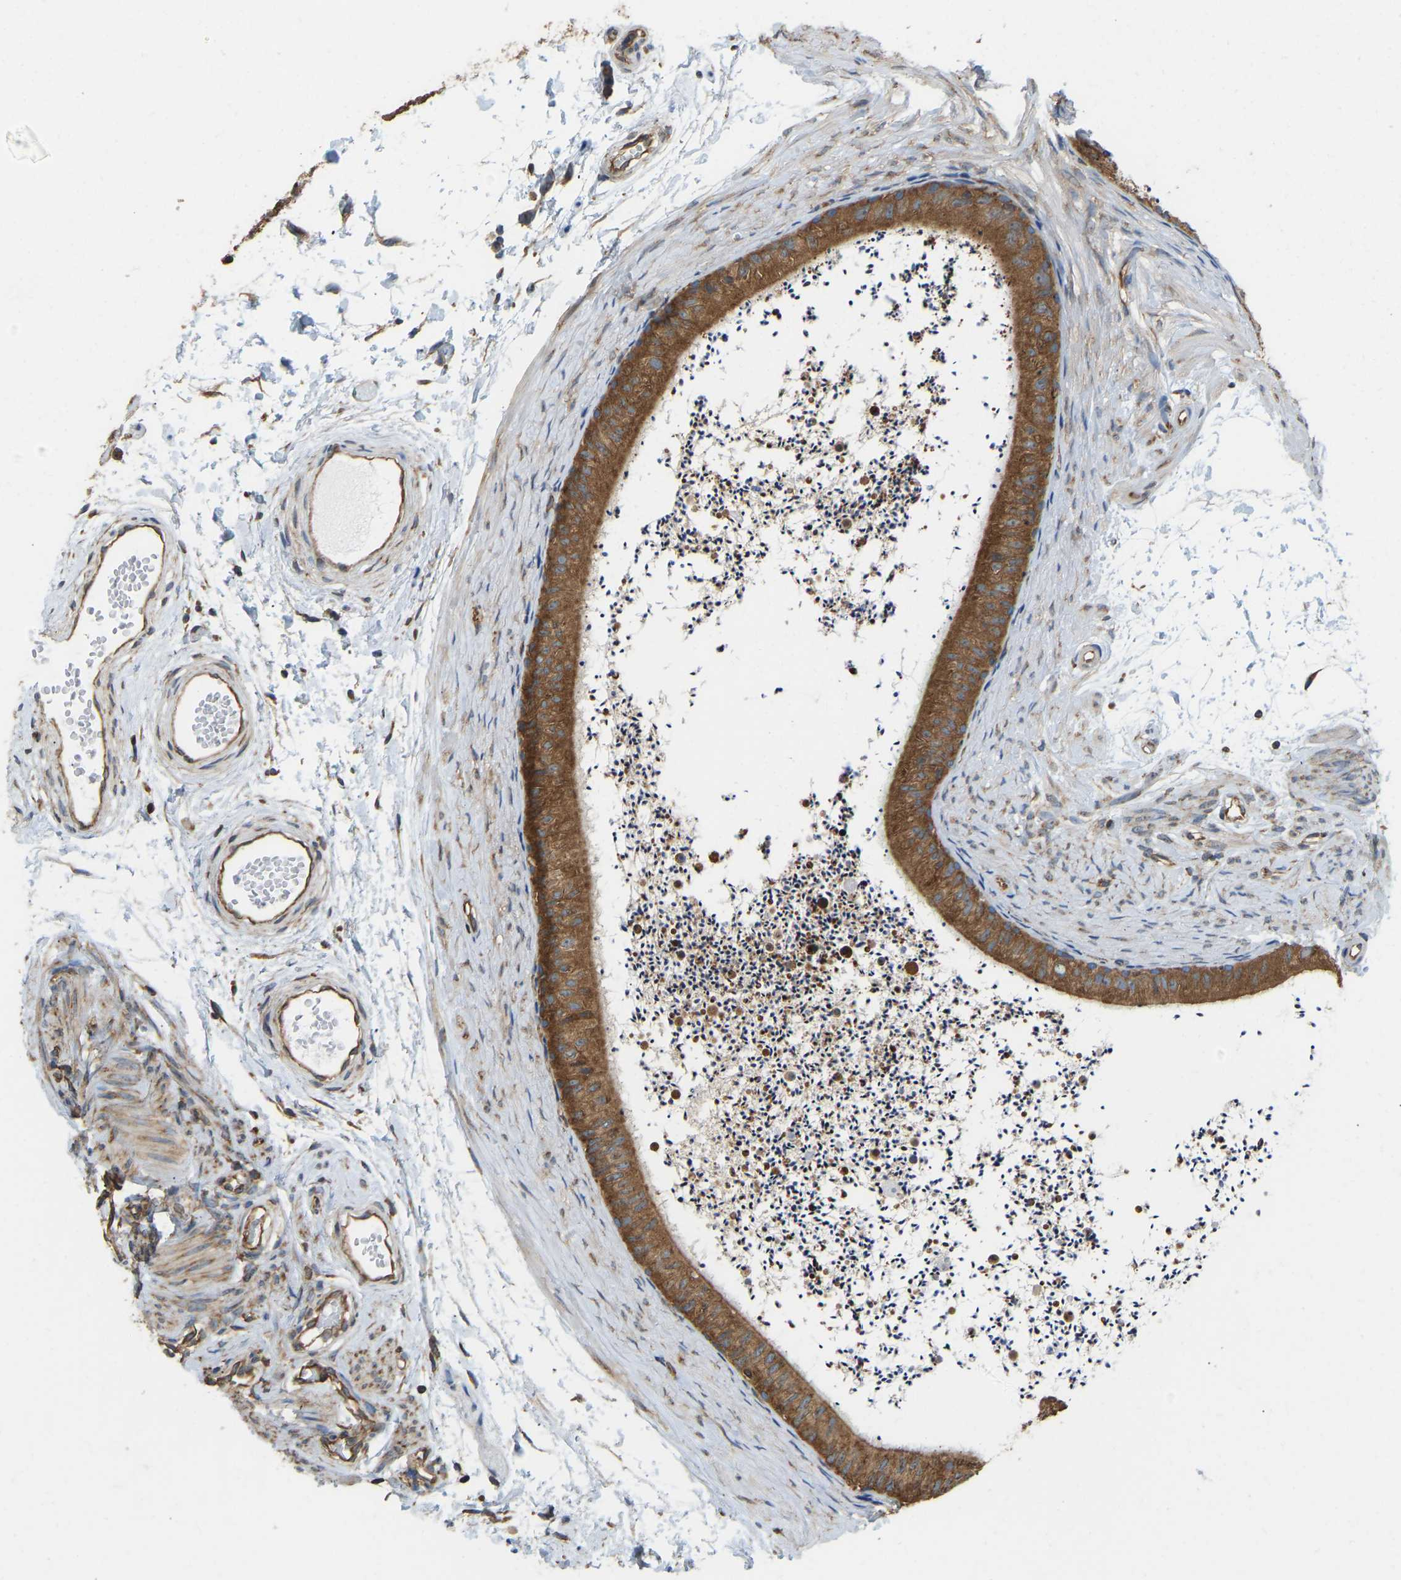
{"staining": {"intensity": "moderate", "quantity": ">75%", "location": "cytoplasmic/membranous"}, "tissue": "epididymis", "cell_type": "Glandular cells", "image_type": "normal", "snomed": [{"axis": "morphology", "description": "Normal tissue, NOS"}, {"axis": "topography", "description": "Epididymis"}], "caption": "This photomicrograph shows immunohistochemistry staining of benign epididymis, with medium moderate cytoplasmic/membranous expression in approximately >75% of glandular cells.", "gene": "RPS6KB2", "patient": {"sex": "male", "age": 56}}